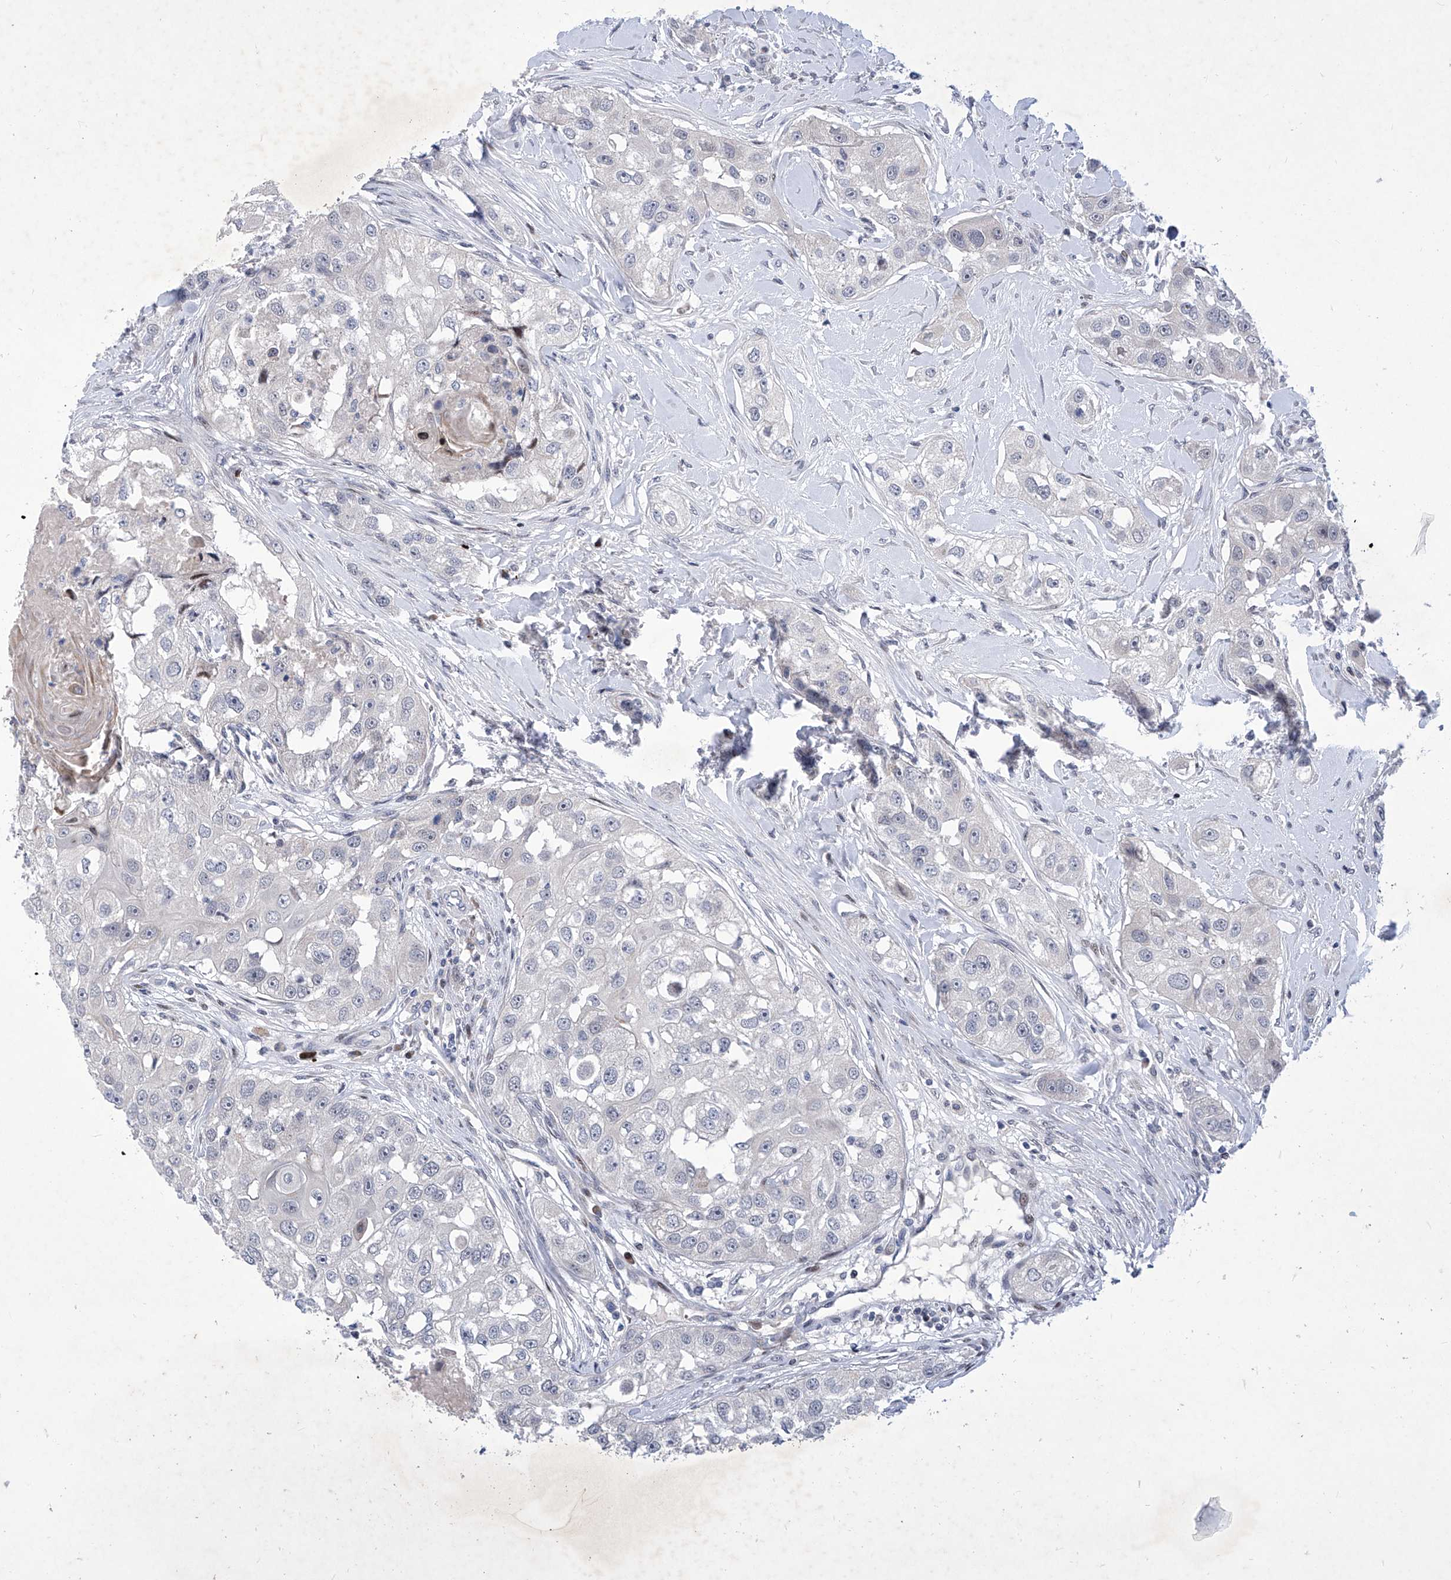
{"staining": {"intensity": "negative", "quantity": "none", "location": "none"}, "tissue": "head and neck cancer", "cell_type": "Tumor cells", "image_type": "cancer", "snomed": [{"axis": "morphology", "description": "Normal tissue, NOS"}, {"axis": "morphology", "description": "Squamous cell carcinoma, NOS"}, {"axis": "topography", "description": "Skeletal muscle"}, {"axis": "topography", "description": "Head-Neck"}], "caption": "Tumor cells show no significant expression in head and neck squamous cell carcinoma.", "gene": "NUFIP1", "patient": {"sex": "male", "age": 51}}